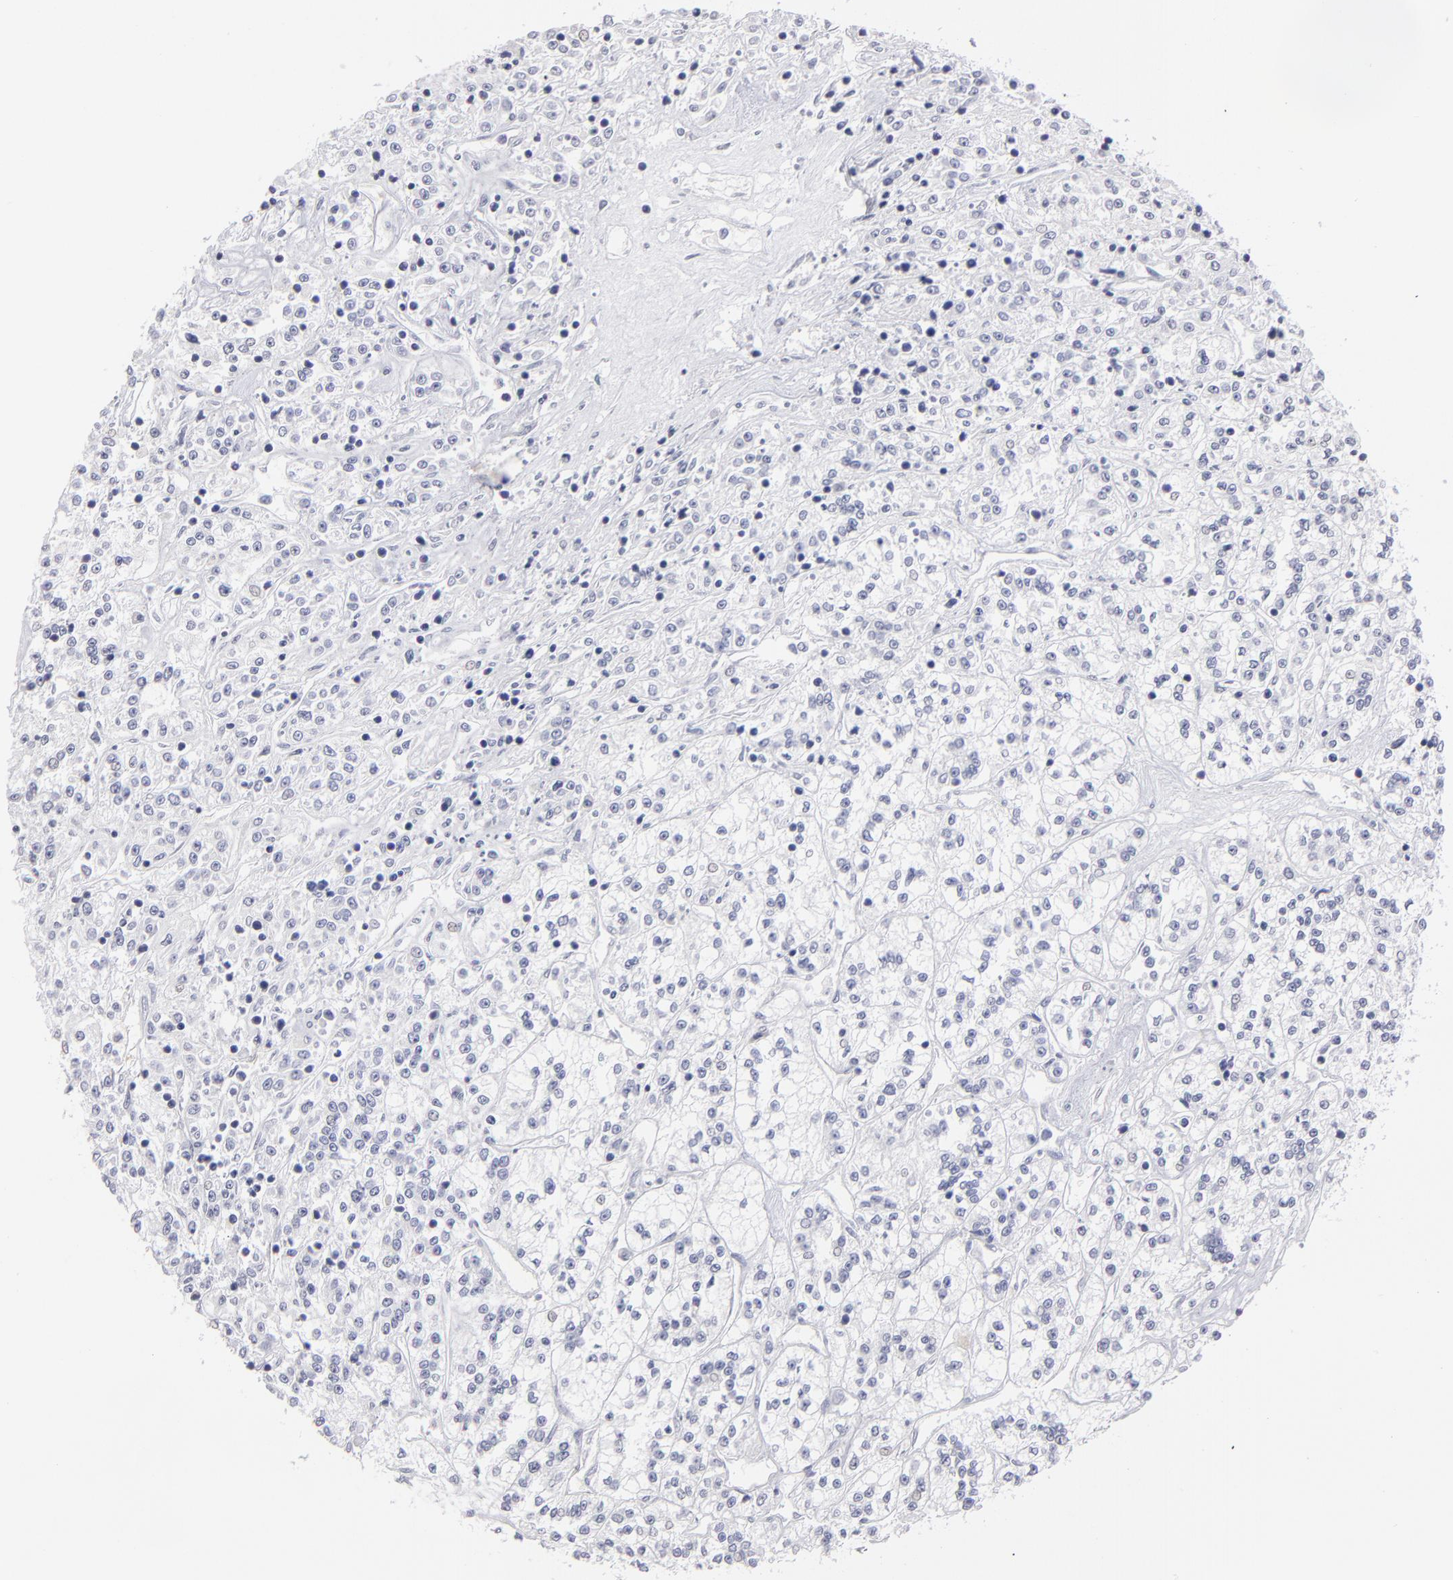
{"staining": {"intensity": "negative", "quantity": "none", "location": "none"}, "tissue": "renal cancer", "cell_type": "Tumor cells", "image_type": "cancer", "snomed": [{"axis": "morphology", "description": "Adenocarcinoma, NOS"}, {"axis": "topography", "description": "Kidney"}], "caption": "Tumor cells are negative for protein expression in human adenocarcinoma (renal).", "gene": "CADM3", "patient": {"sex": "female", "age": 76}}